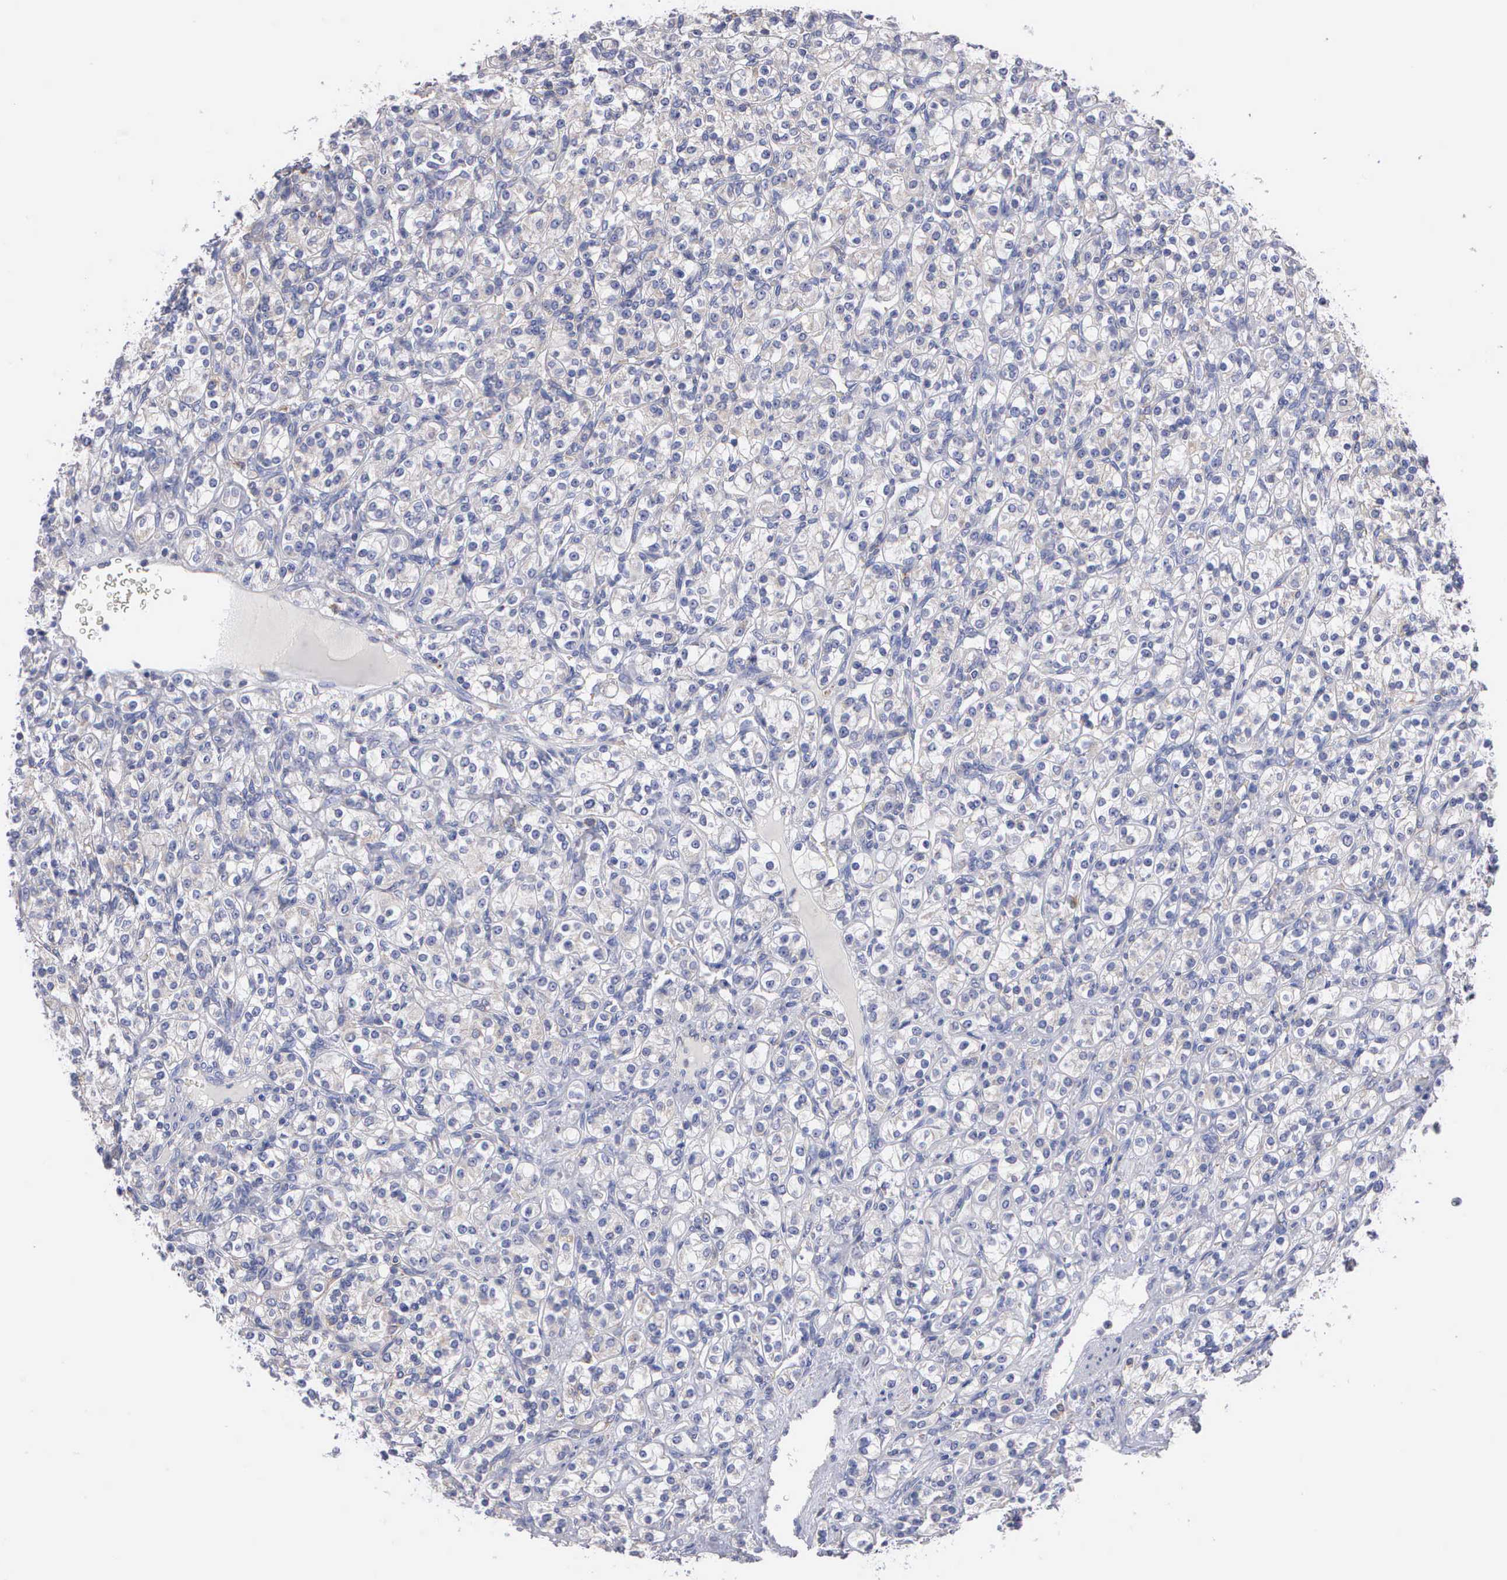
{"staining": {"intensity": "negative", "quantity": "none", "location": "none"}, "tissue": "renal cancer", "cell_type": "Tumor cells", "image_type": "cancer", "snomed": [{"axis": "morphology", "description": "Adenocarcinoma, NOS"}, {"axis": "topography", "description": "Kidney"}], "caption": "Human renal cancer stained for a protein using immunohistochemistry reveals no positivity in tumor cells.", "gene": "PTGS2", "patient": {"sex": "male", "age": 77}}